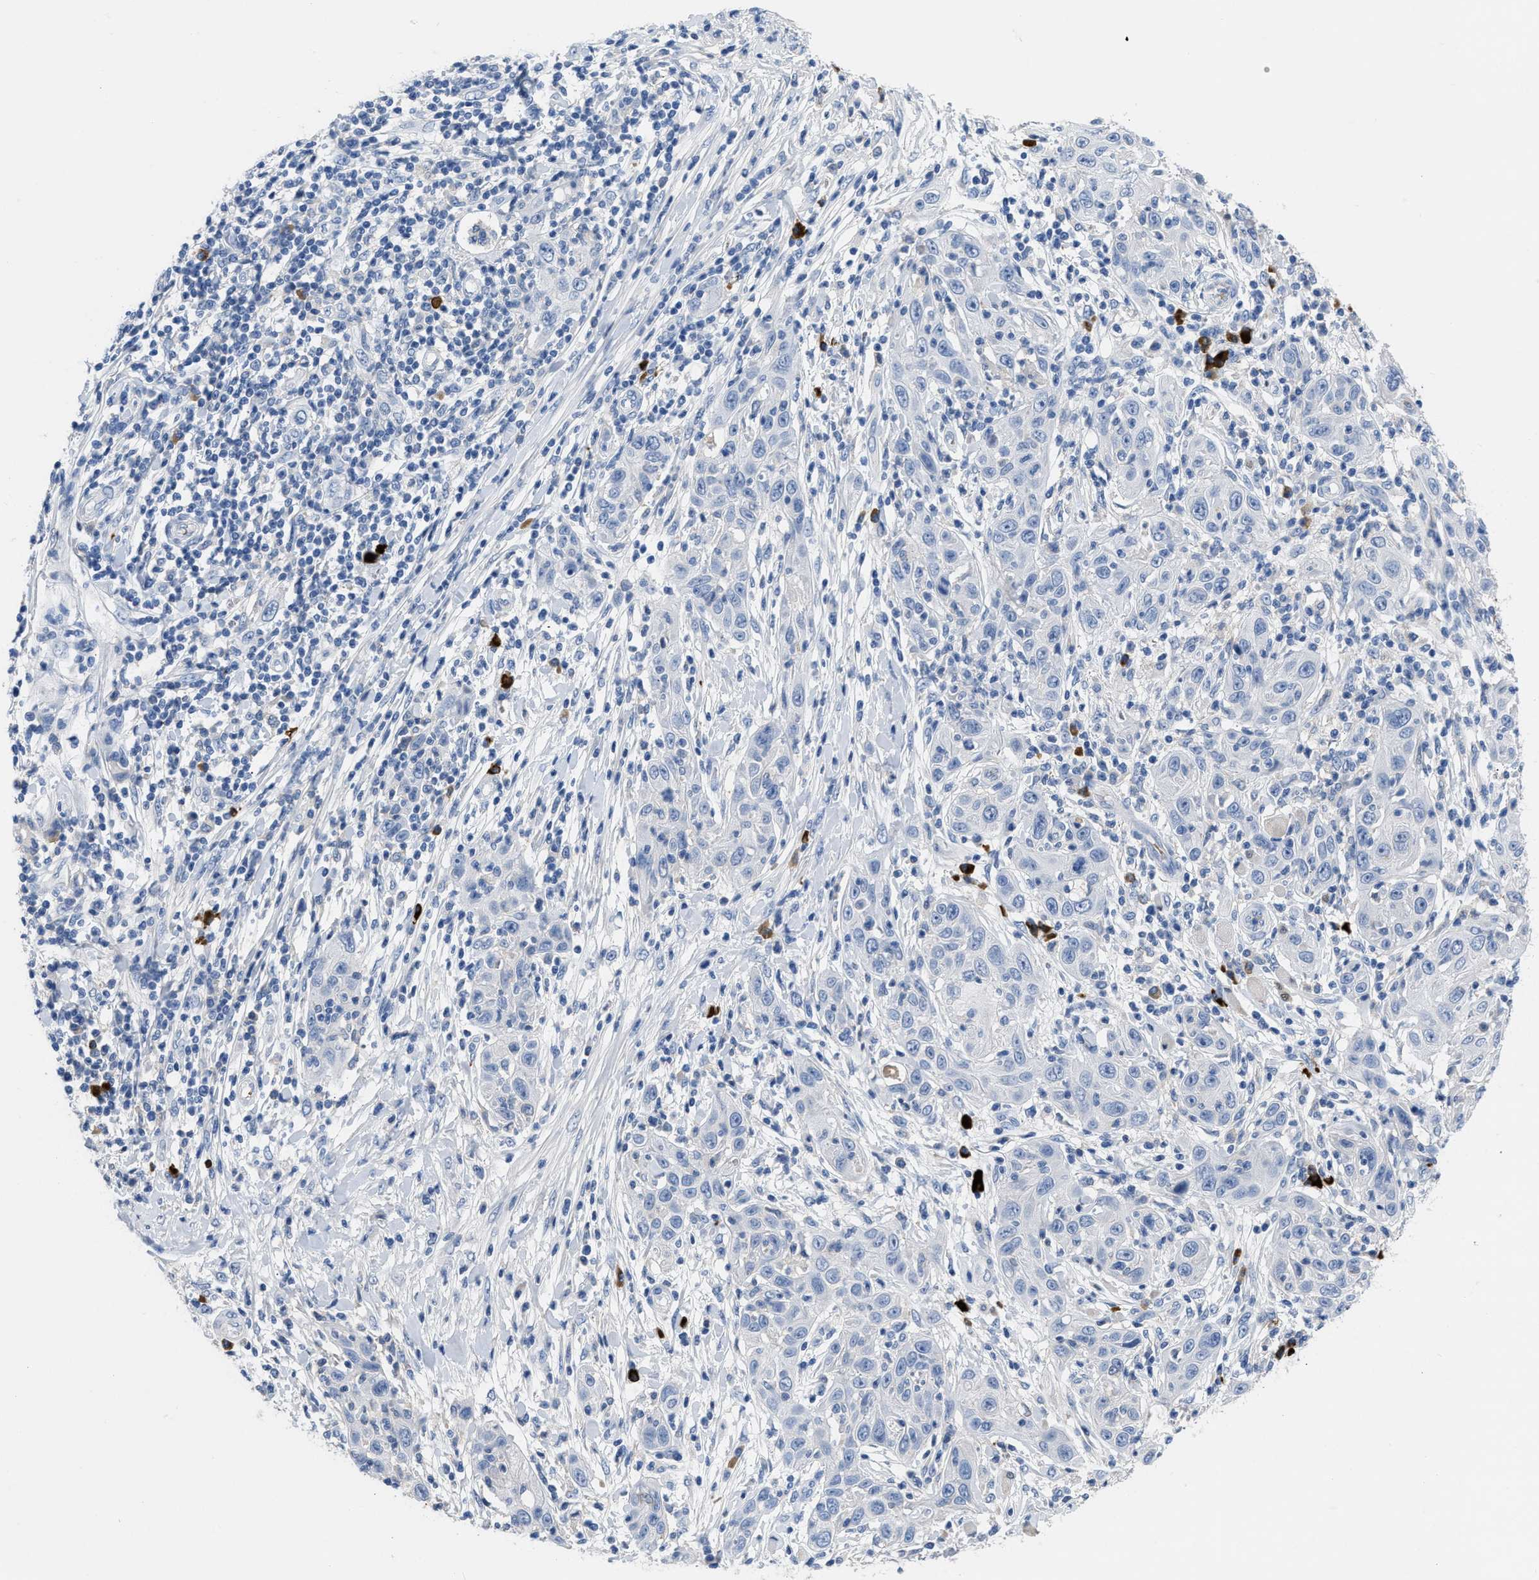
{"staining": {"intensity": "negative", "quantity": "none", "location": "none"}, "tissue": "skin cancer", "cell_type": "Tumor cells", "image_type": "cancer", "snomed": [{"axis": "morphology", "description": "Squamous cell carcinoma, NOS"}, {"axis": "topography", "description": "Skin"}], "caption": "This is a image of immunohistochemistry staining of skin squamous cell carcinoma, which shows no expression in tumor cells.", "gene": "FGF18", "patient": {"sex": "female", "age": 88}}